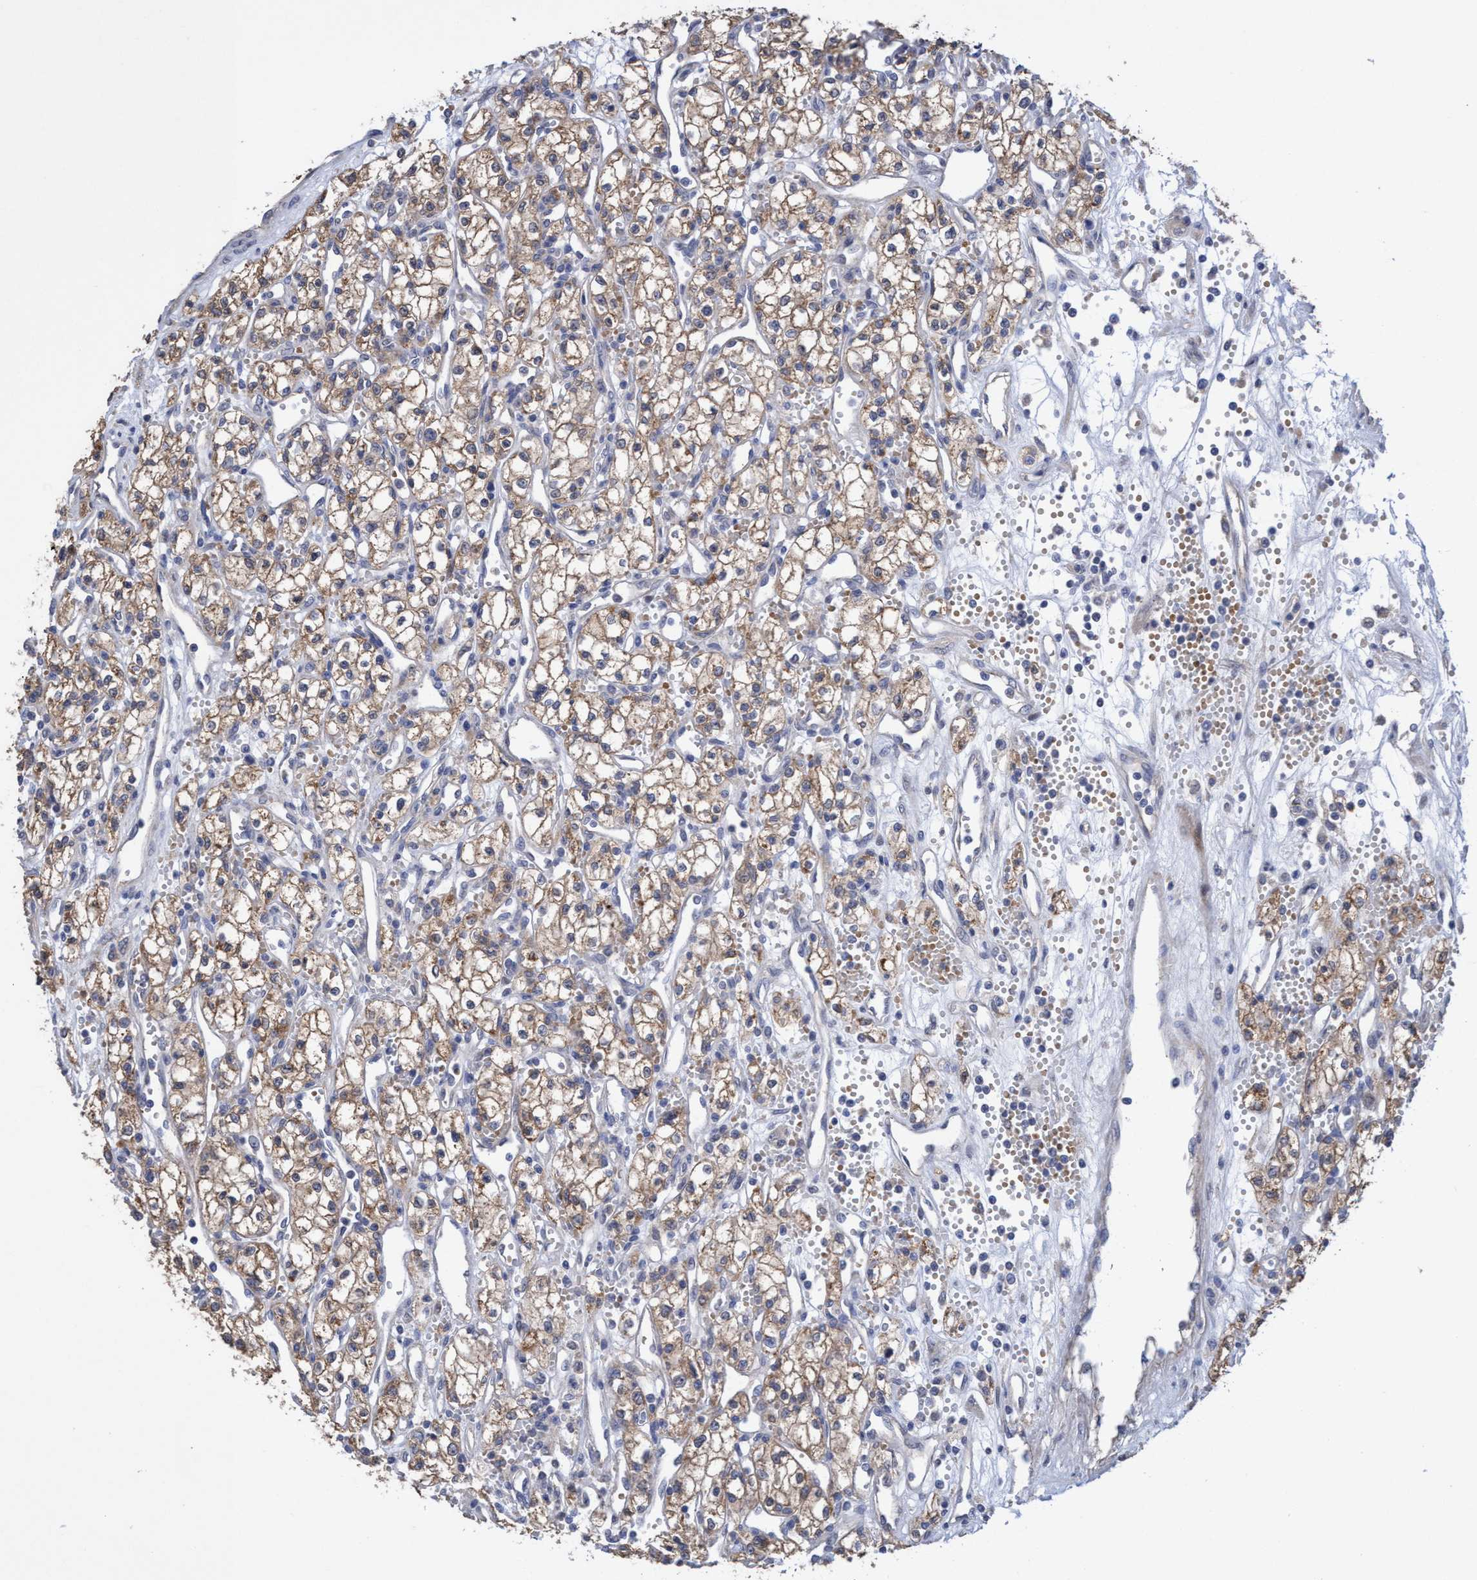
{"staining": {"intensity": "moderate", "quantity": ">75%", "location": "cytoplasmic/membranous"}, "tissue": "renal cancer", "cell_type": "Tumor cells", "image_type": "cancer", "snomed": [{"axis": "morphology", "description": "Adenocarcinoma, NOS"}, {"axis": "topography", "description": "Kidney"}], "caption": "A brown stain highlights moderate cytoplasmic/membranous expression of a protein in human renal adenocarcinoma tumor cells.", "gene": "SEMA4D", "patient": {"sex": "male", "age": 59}}